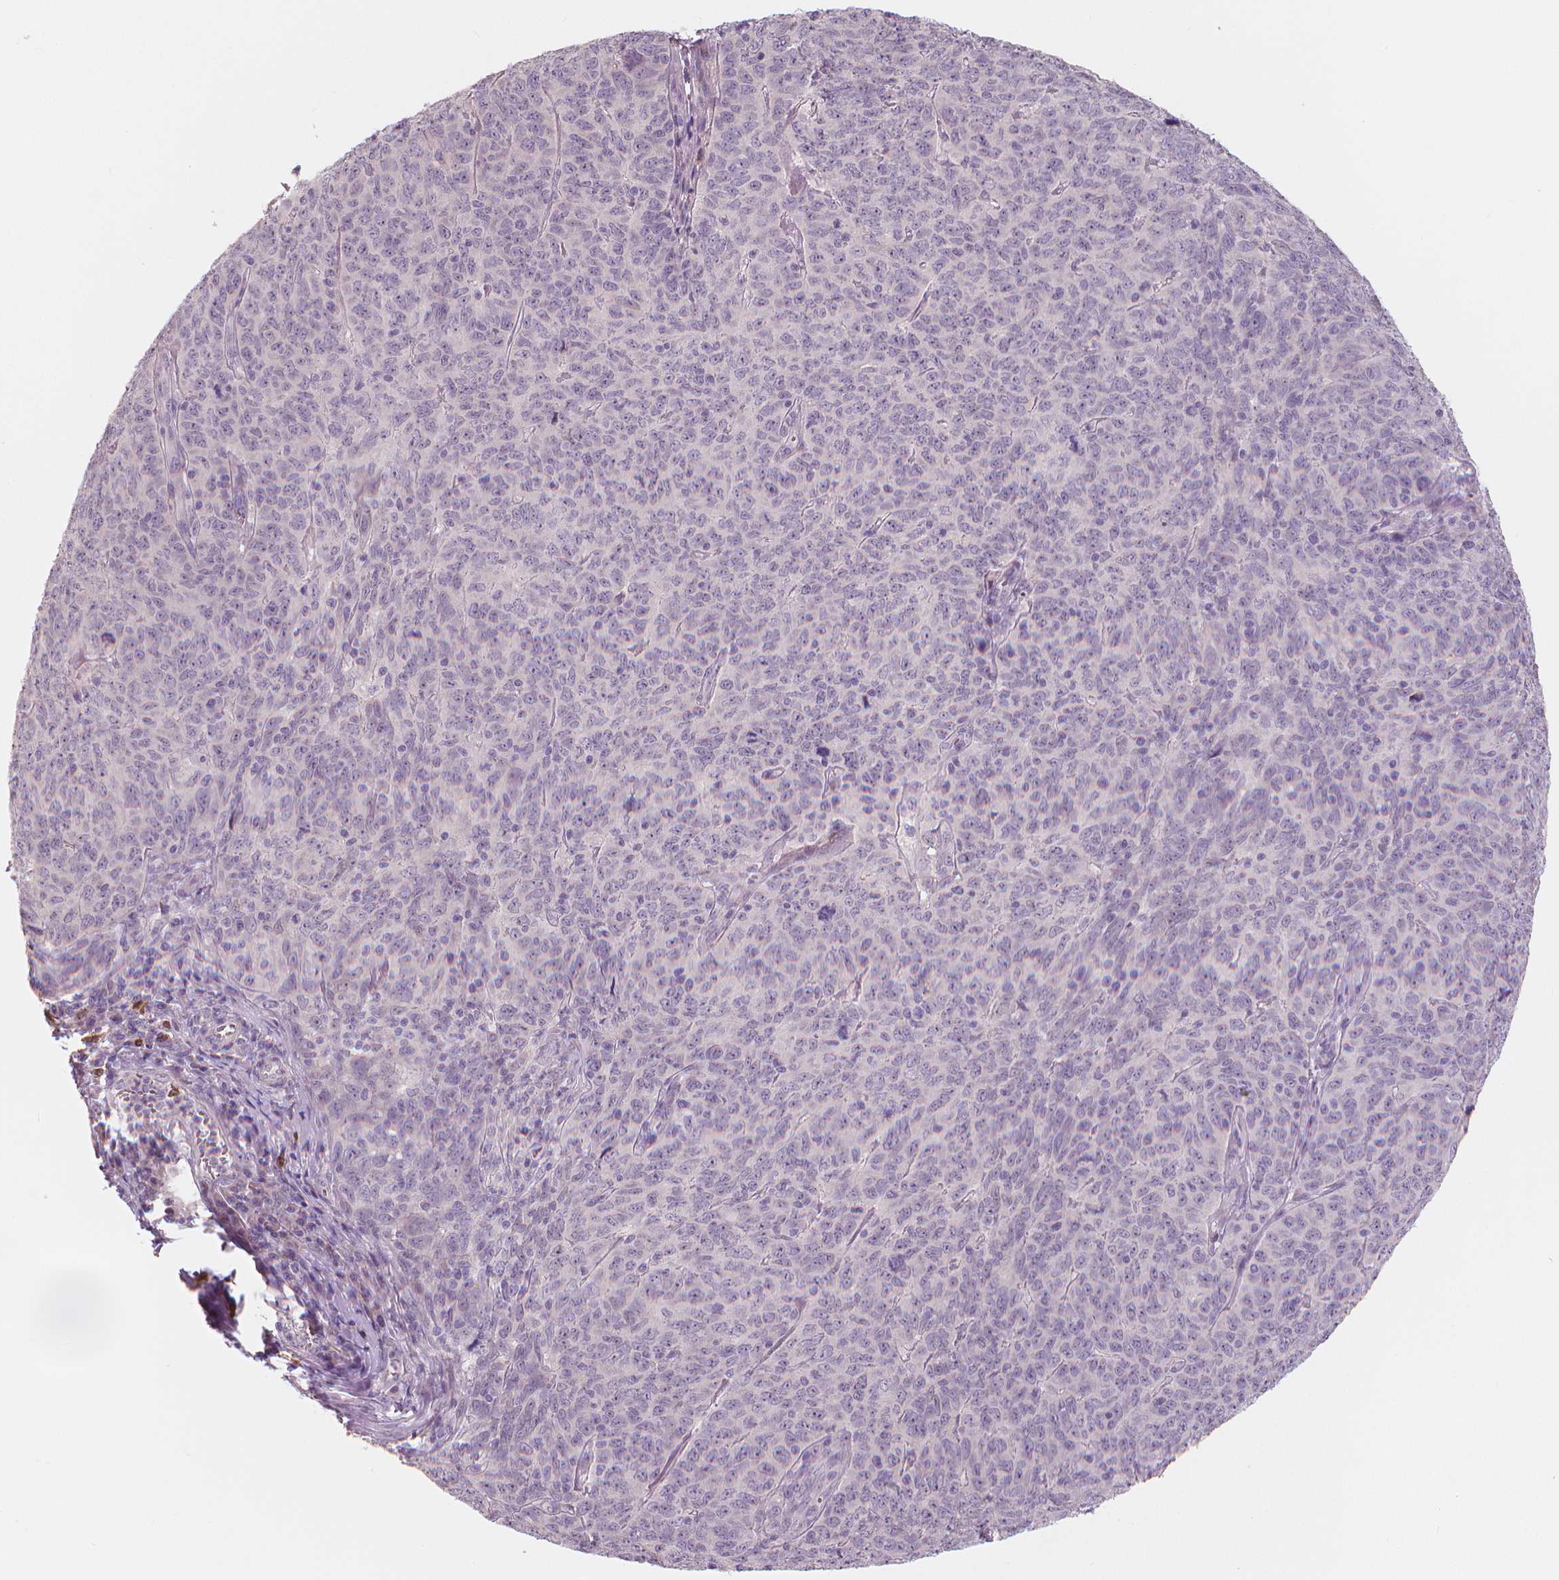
{"staining": {"intensity": "negative", "quantity": "none", "location": "none"}, "tissue": "skin cancer", "cell_type": "Tumor cells", "image_type": "cancer", "snomed": [{"axis": "morphology", "description": "Squamous cell carcinoma, NOS"}, {"axis": "topography", "description": "Skin"}, {"axis": "topography", "description": "Anal"}], "caption": "IHC of human skin cancer (squamous cell carcinoma) reveals no staining in tumor cells. Brightfield microscopy of IHC stained with DAB (3,3'-diaminobenzidine) (brown) and hematoxylin (blue), captured at high magnification.", "gene": "RNASE7", "patient": {"sex": "female", "age": 51}}